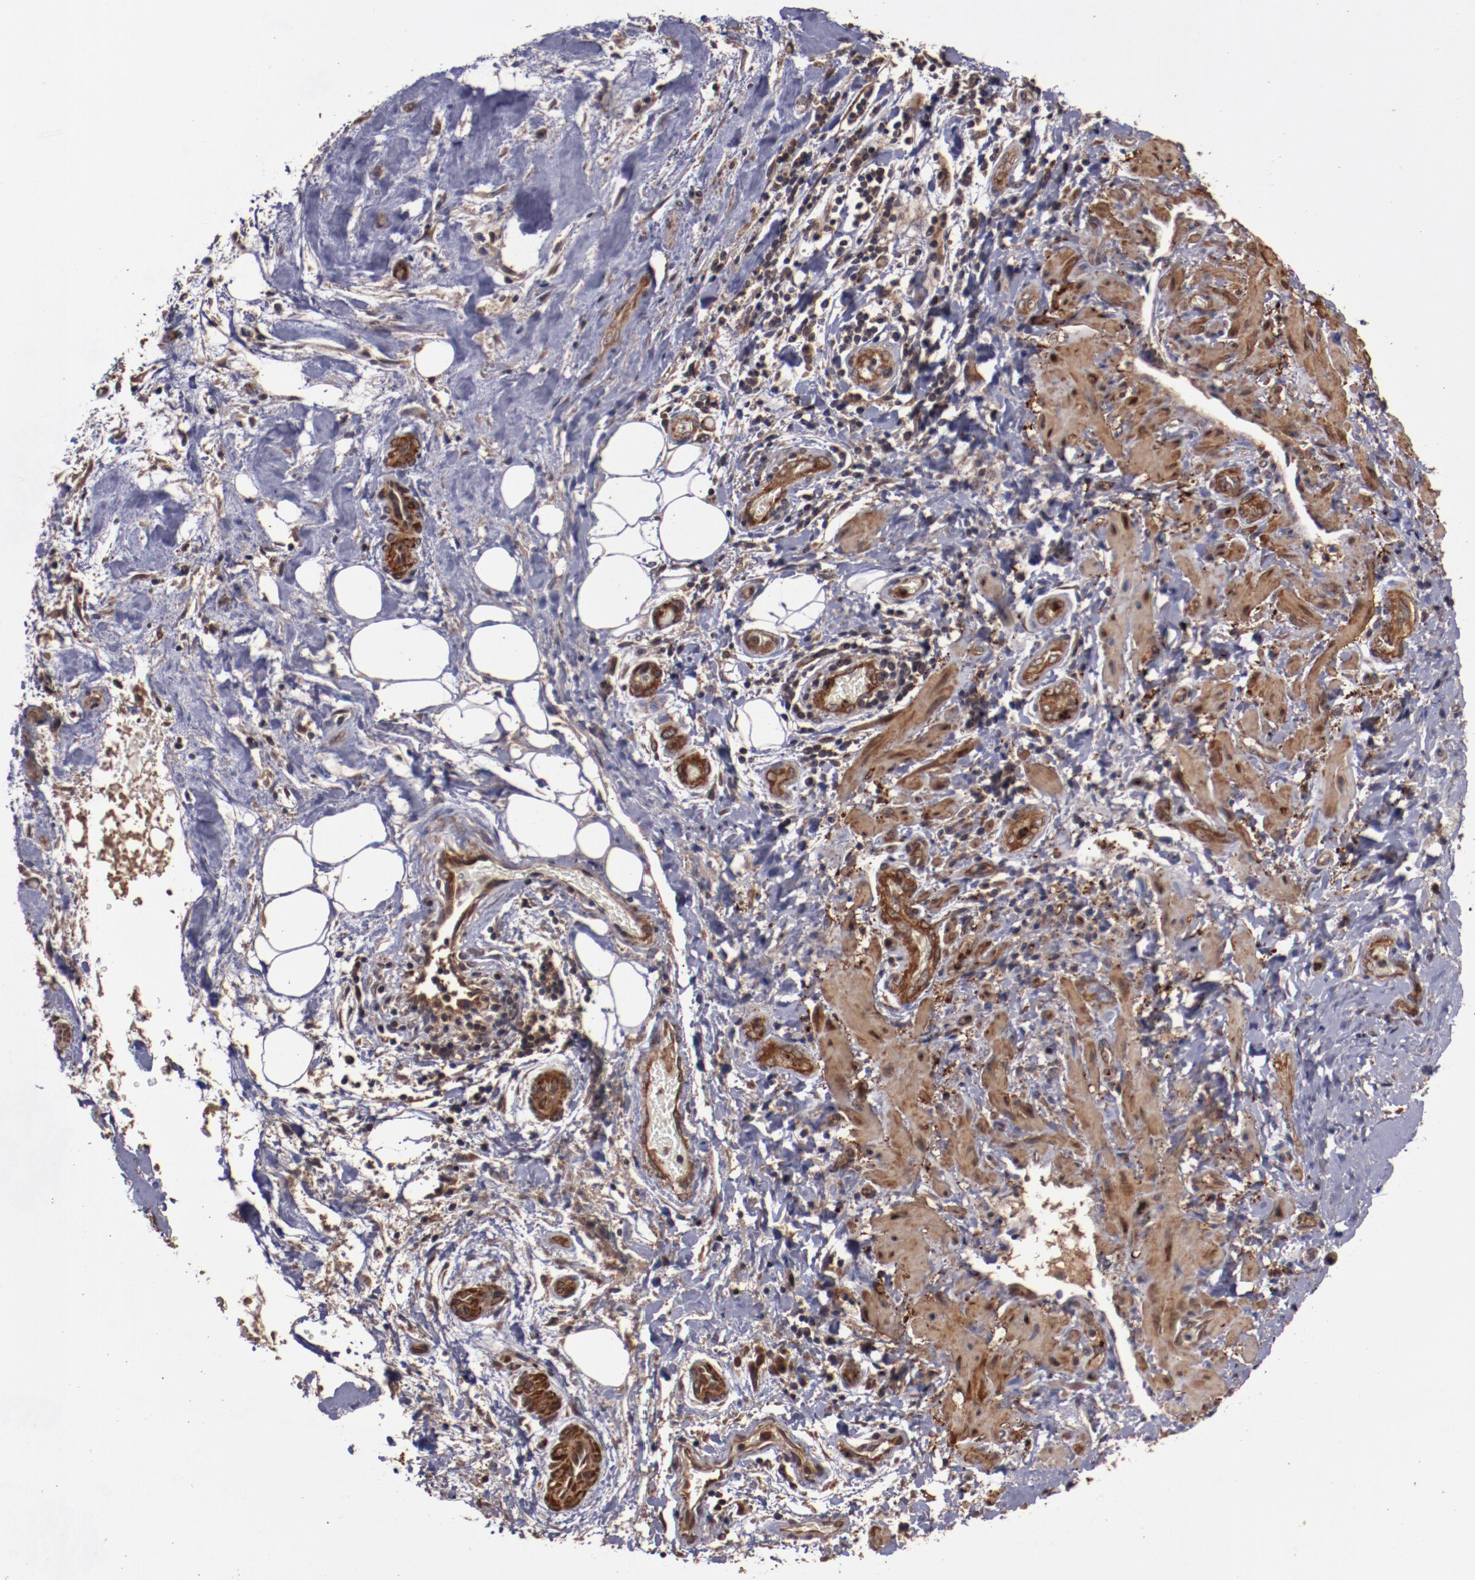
{"staining": {"intensity": "strong", "quantity": ">75%", "location": "cytoplasmic/membranous"}, "tissue": "liver cancer", "cell_type": "Tumor cells", "image_type": "cancer", "snomed": [{"axis": "morphology", "description": "Cholangiocarcinoma"}, {"axis": "topography", "description": "Liver"}], "caption": "A brown stain highlights strong cytoplasmic/membranous positivity of a protein in human liver cholangiocarcinoma tumor cells.", "gene": "TXNDC16", "patient": {"sex": "male", "age": 58}}